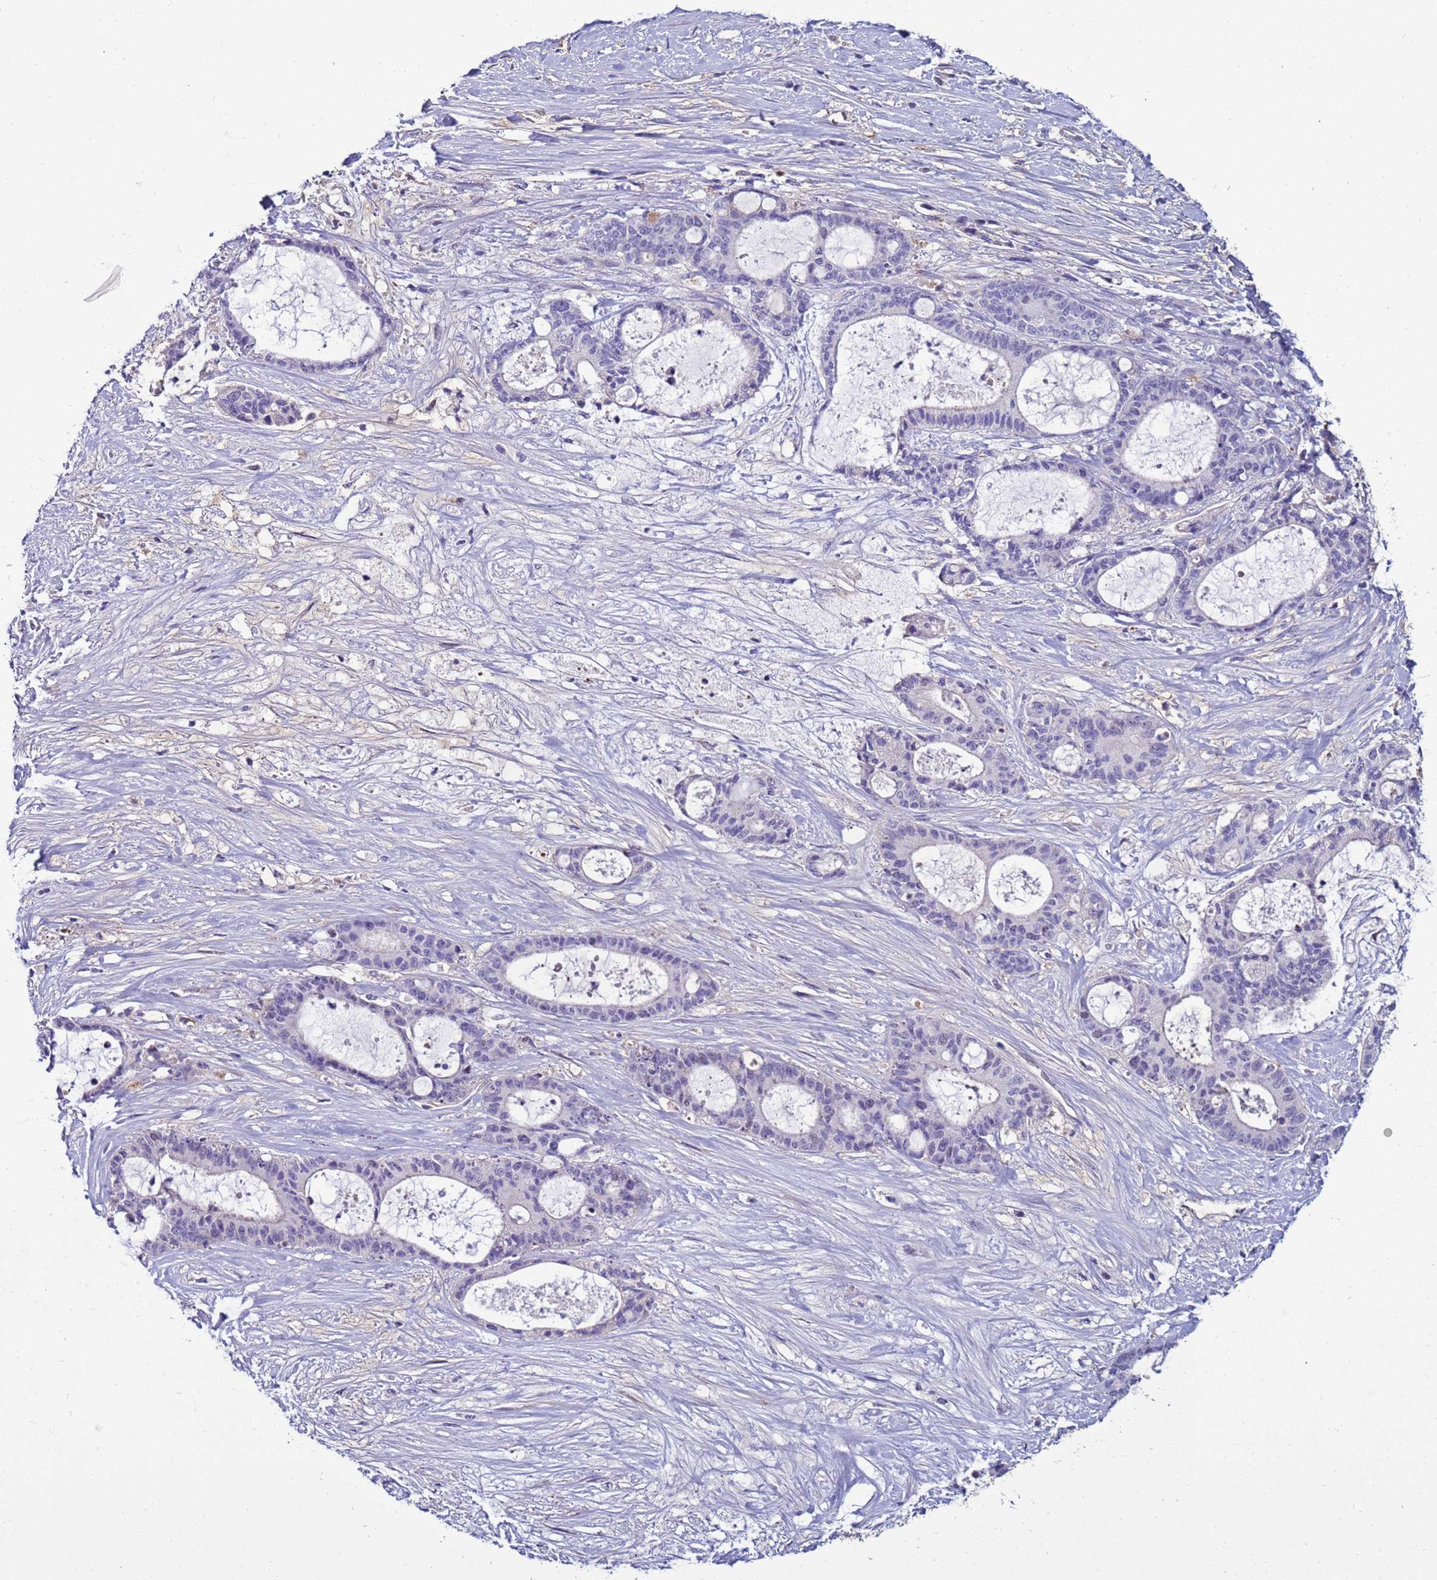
{"staining": {"intensity": "negative", "quantity": "none", "location": "none"}, "tissue": "liver cancer", "cell_type": "Tumor cells", "image_type": "cancer", "snomed": [{"axis": "morphology", "description": "Normal tissue, NOS"}, {"axis": "morphology", "description": "Cholangiocarcinoma"}, {"axis": "topography", "description": "Liver"}, {"axis": "topography", "description": "Peripheral nerve tissue"}], "caption": "Liver cancer (cholangiocarcinoma) was stained to show a protein in brown. There is no significant staining in tumor cells. (Immunohistochemistry (ihc), brightfield microscopy, high magnification).", "gene": "NAT2", "patient": {"sex": "female", "age": 73}}